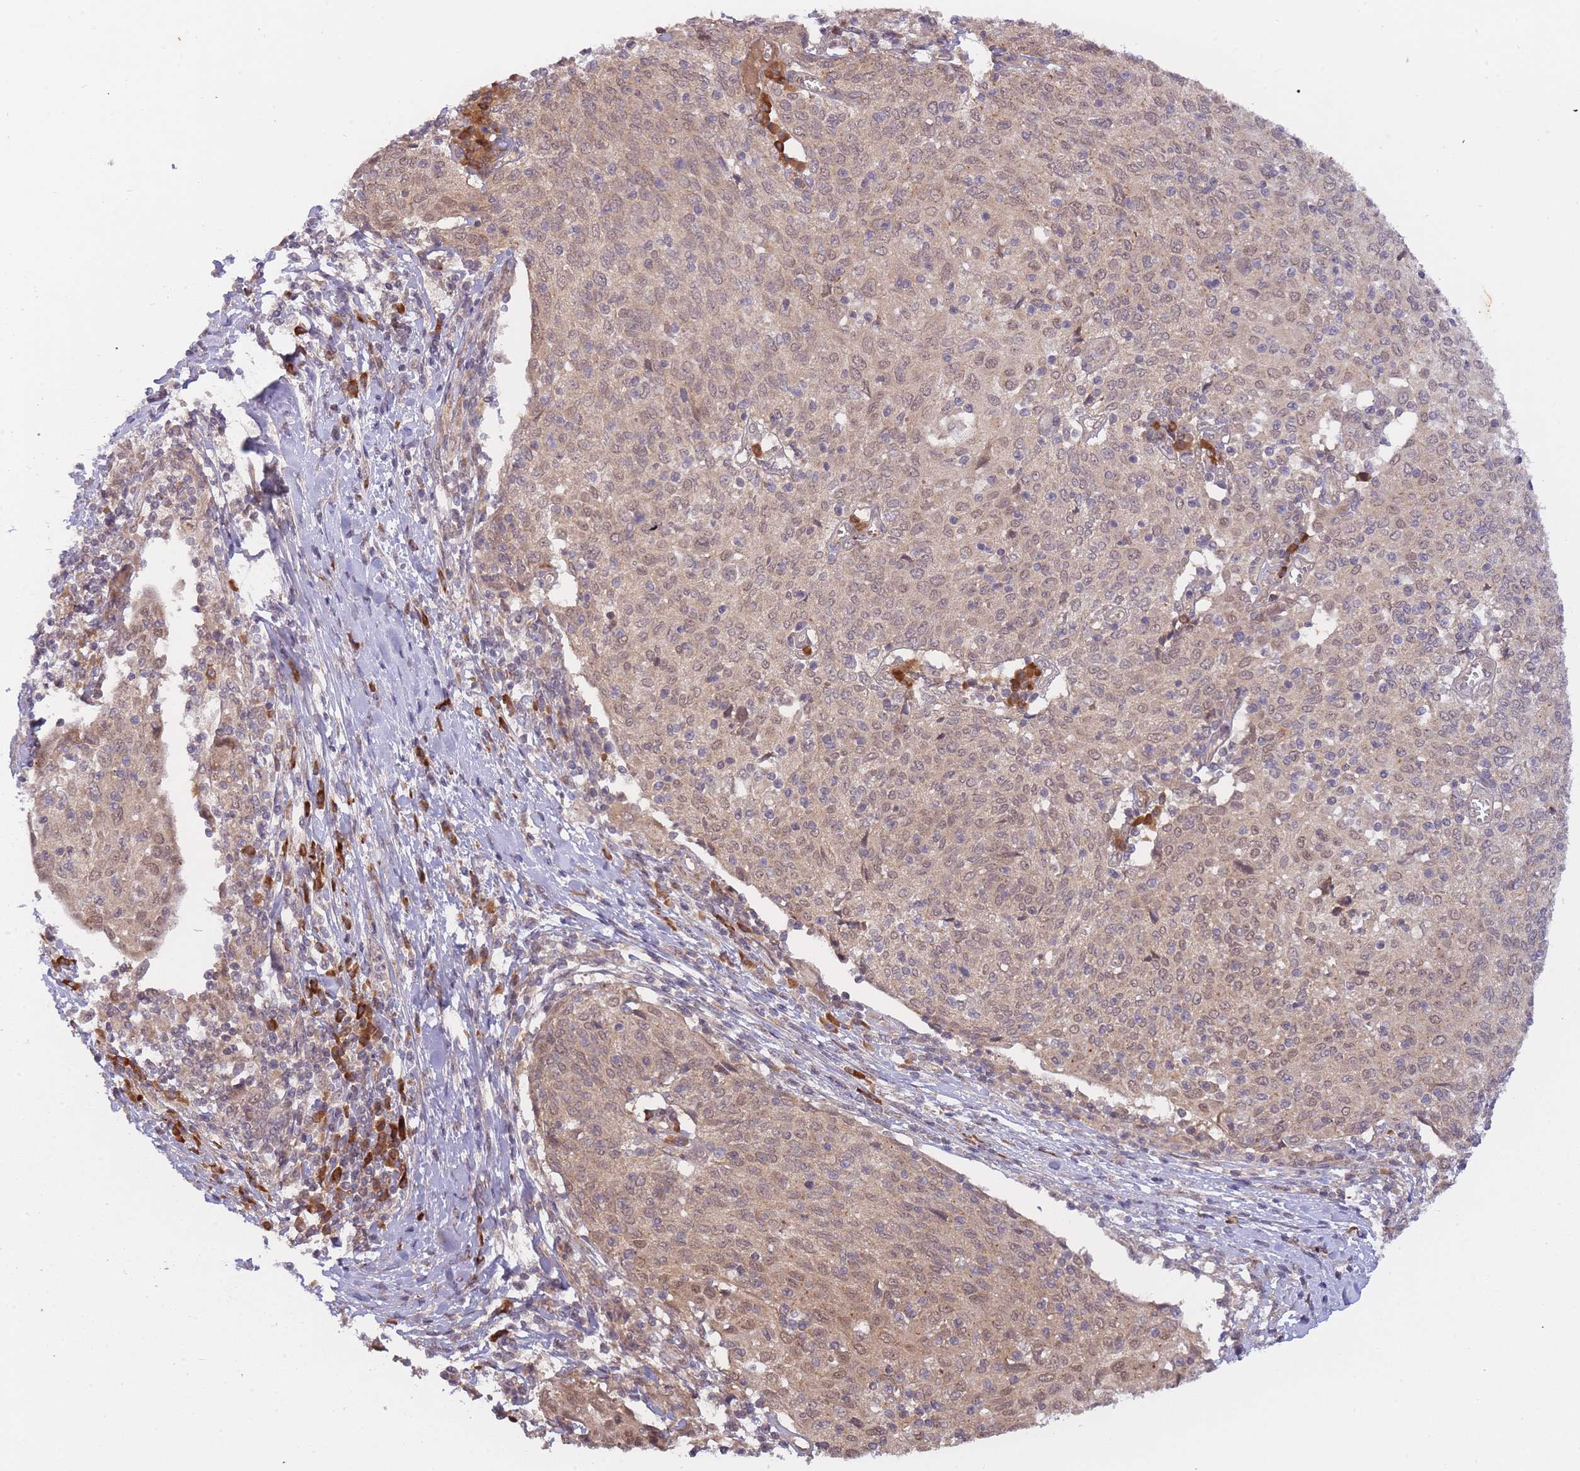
{"staining": {"intensity": "weak", "quantity": ">75%", "location": "cytoplasmic/membranous,nuclear"}, "tissue": "cervical cancer", "cell_type": "Tumor cells", "image_type": "cancer", "snomed": [{"axis": "morphology", "description": "Squamous cell carcinoma, NOS"}, {"axis": "topography", "description": "Cervix"}], "caption": "Immunohistochemistry (DAB (3,3'-diaminobenzidine)) staining of cervical cancer (squamous cell carcinoma) displays weak cytoplasmic/membranous and nuclear protein expression in about >75% of tumor cells.", "gene": "SMC6", "patient": {"sex": "female", "age": 52}}